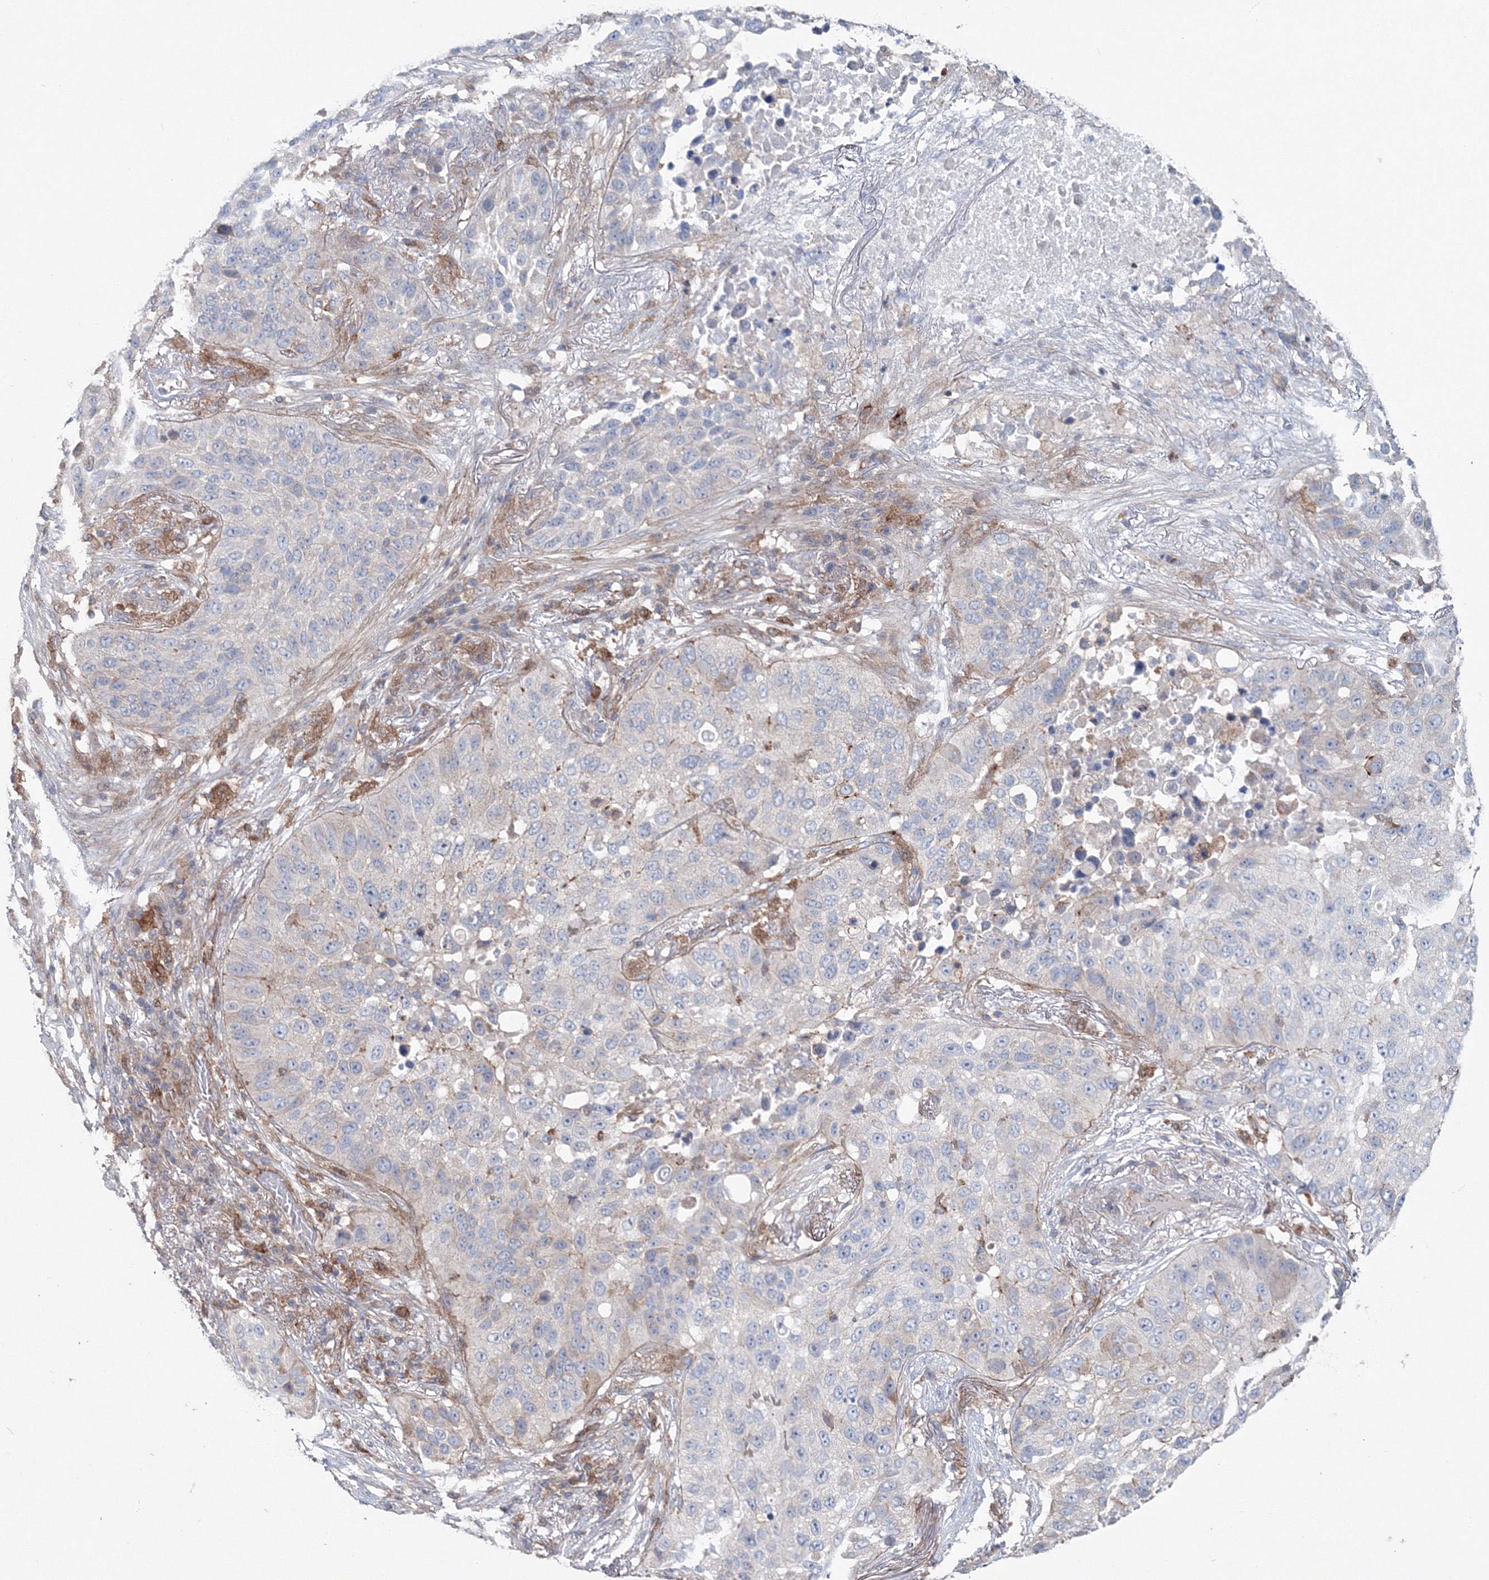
{"staining": {"intensity": "negative", "quantity": "none", "location": "none"}, "tissue": "lung cancer", "cell_type": "Tumor cells", "image_type": "cancer", "snomed": [{"axis": "morphology", "description": "Squamous cell carcinoma, NOS"}, {"axis": "topography", "description": "Lung"}], "caption": "This photomicrograph is of lung squamous cell carcinoma stained with immunohistochemistry to label a protein in brown with the nuclei are counter-stained blue. There is no expression in tumor cells.", "gene": "GGA2", "patient": {"sex": "male", "age": 57}}